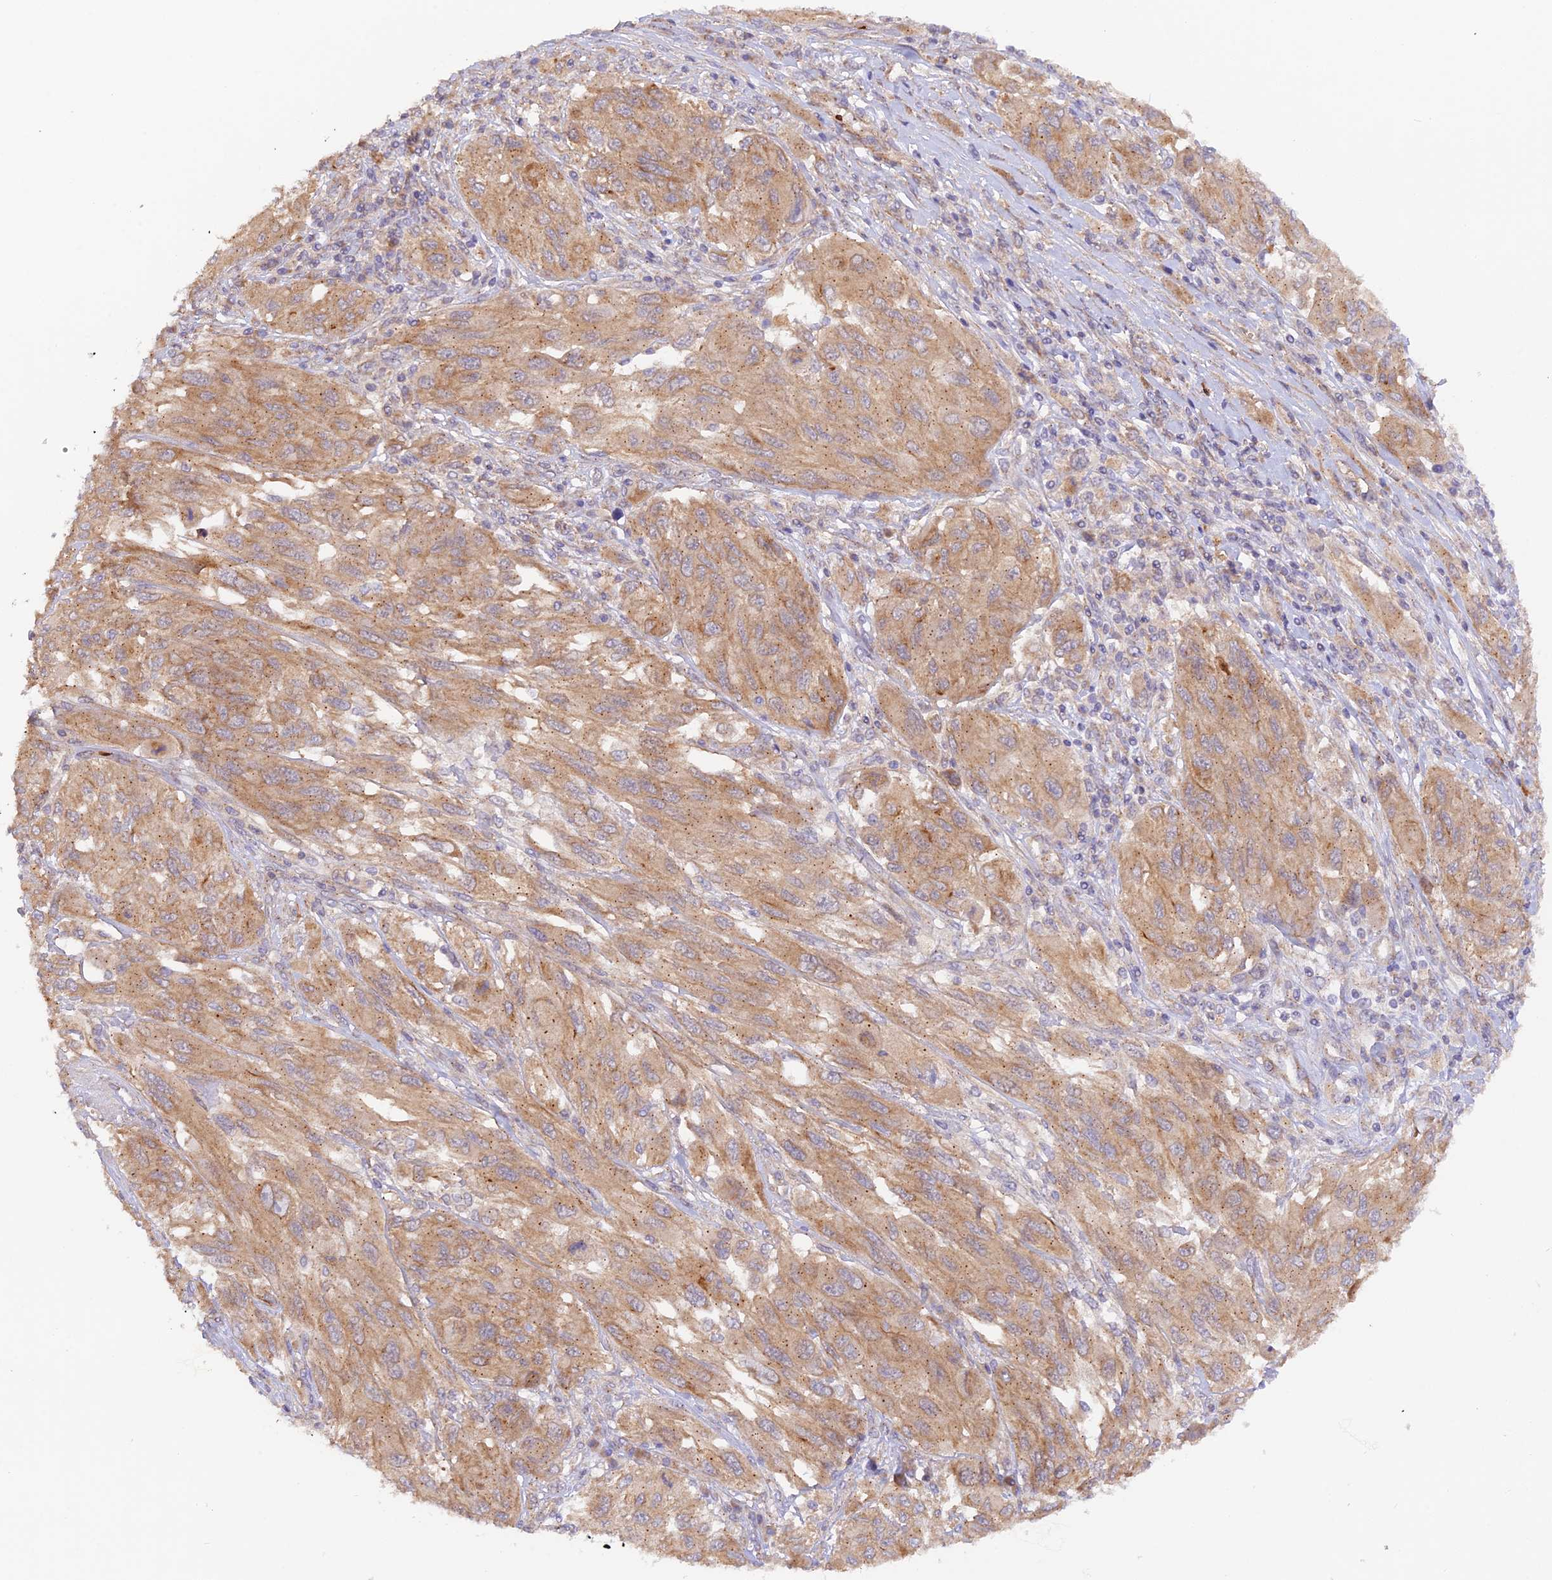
{"staining": {"intensity": "moderate", "quantity": ">75%", "location": "cytoplasmic/membranous"}, "tissue": "melanoma", "cell_type": "Tumor cells", "image_type": "cancer", "snomed": [{"axis": "morphology", "description": "Malignant melanoma, NOS"}, {"axis": "topography", "description": "Skin"}], "caption": "Immunohistochemistry (IHC) histopathology image of neoplastic tissue: human melanoma stained using immunohistochemistry exhibits medium levels of moderate protein expression localized specifically in the cytoplasmic/membranous of tumor cells, appearing as a cytoplasmic/membranous brown color.", "gene": "WDFY4", "patient": {"sex": "female", "age": 91}}